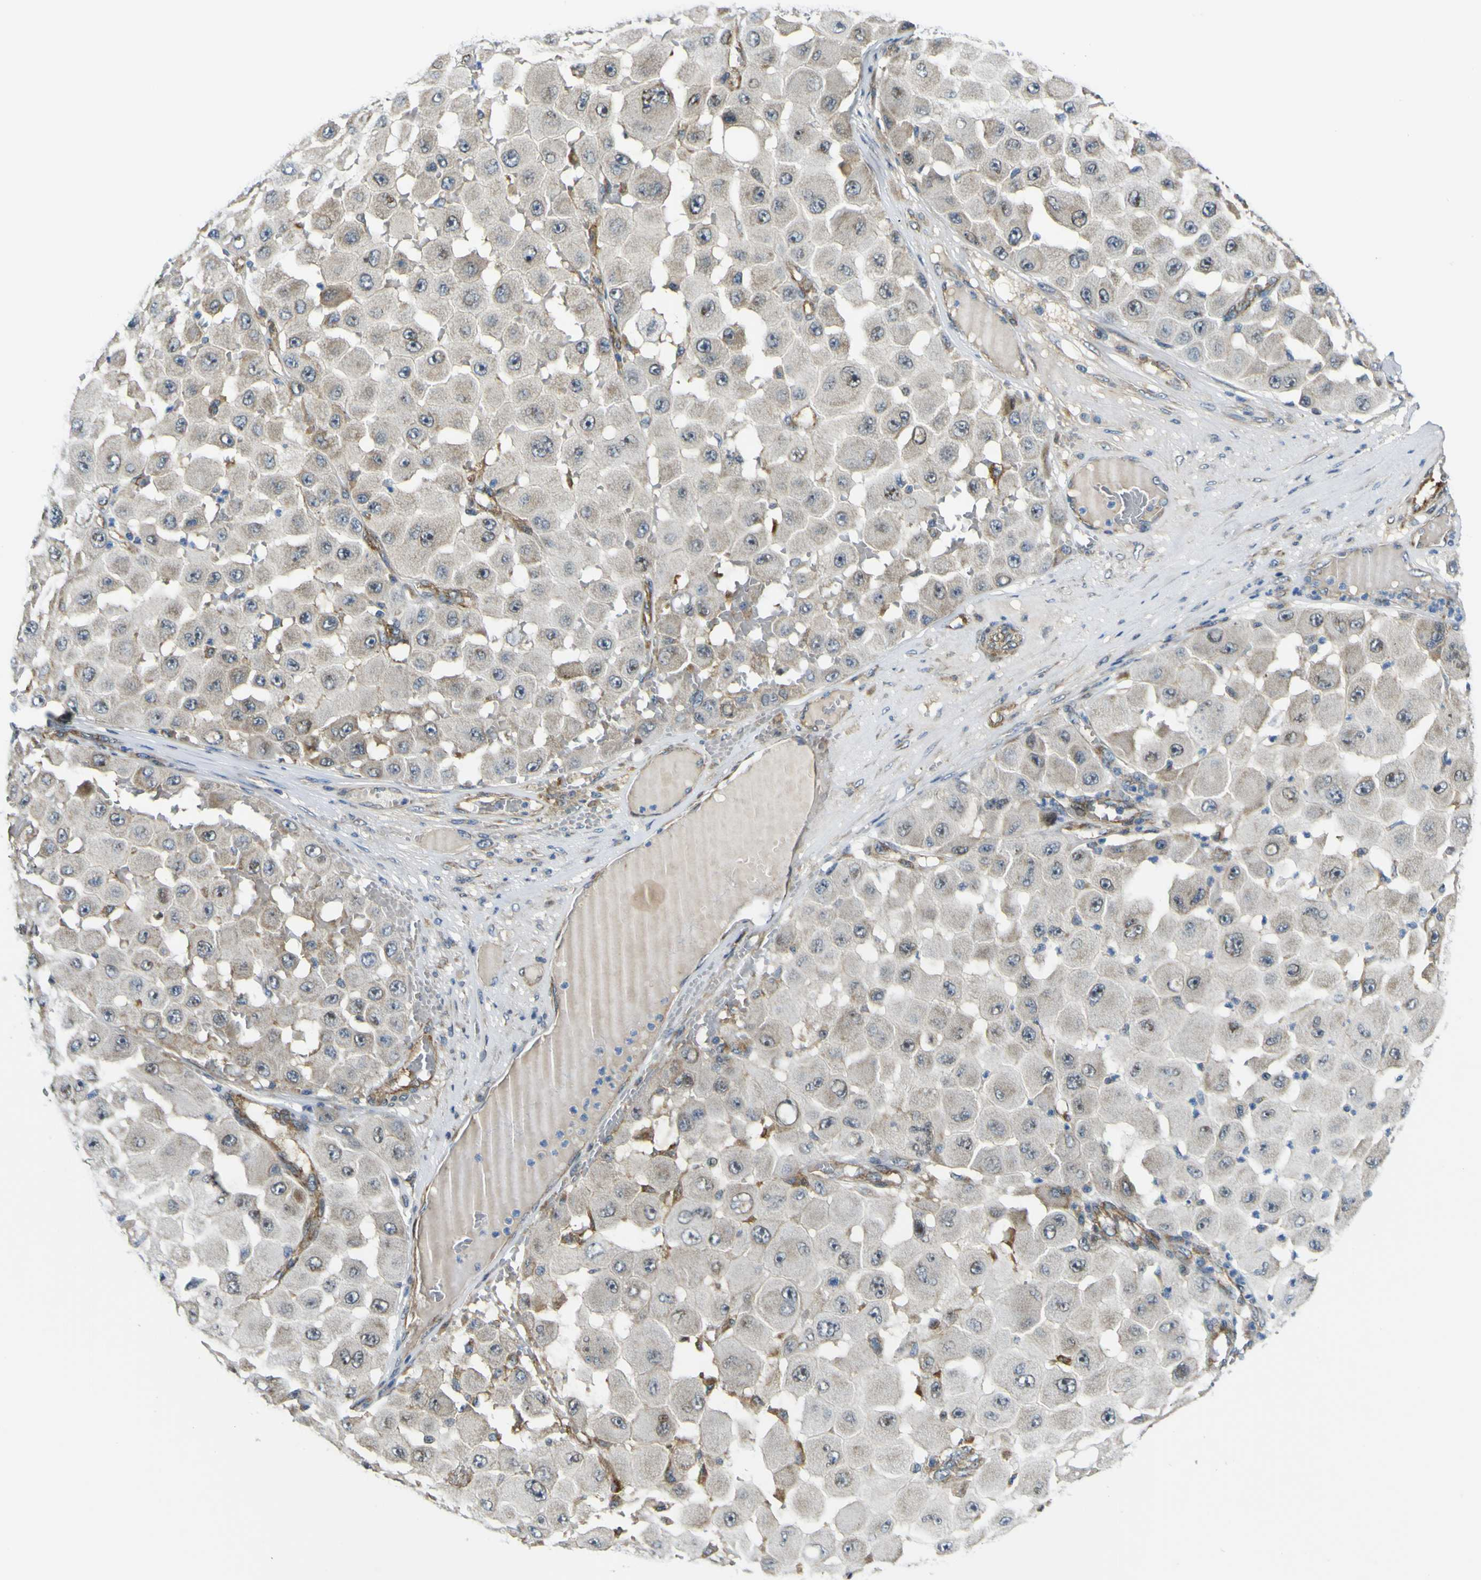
{"staining": {"intensity": "moderate", "quantity": "25%-75%", "location": "cytoplasmic/membranous,nuclear"}, "tissue": "melanoma", "cell_type": "Tumor cells", "image_type": "cancer", "snomed": [{"axis": "morphology", "description": "Malignant melanoma, NOS"}, {"axis": "topography", "description": "Skin"}], "caption": "Immunohistochemistry histopathology image of neoplastic tissue: human malignant melanoma stained using IHC exhibits medium levels of moderate protein expression localized specifically in the cytoplasmic/membranous and nuclear of tumor cells, appearing as a cytoplasmic/membranous and nuclear brown color.", "gene": "KDM7A", "patient": {"sex": "female", "age": 81}}